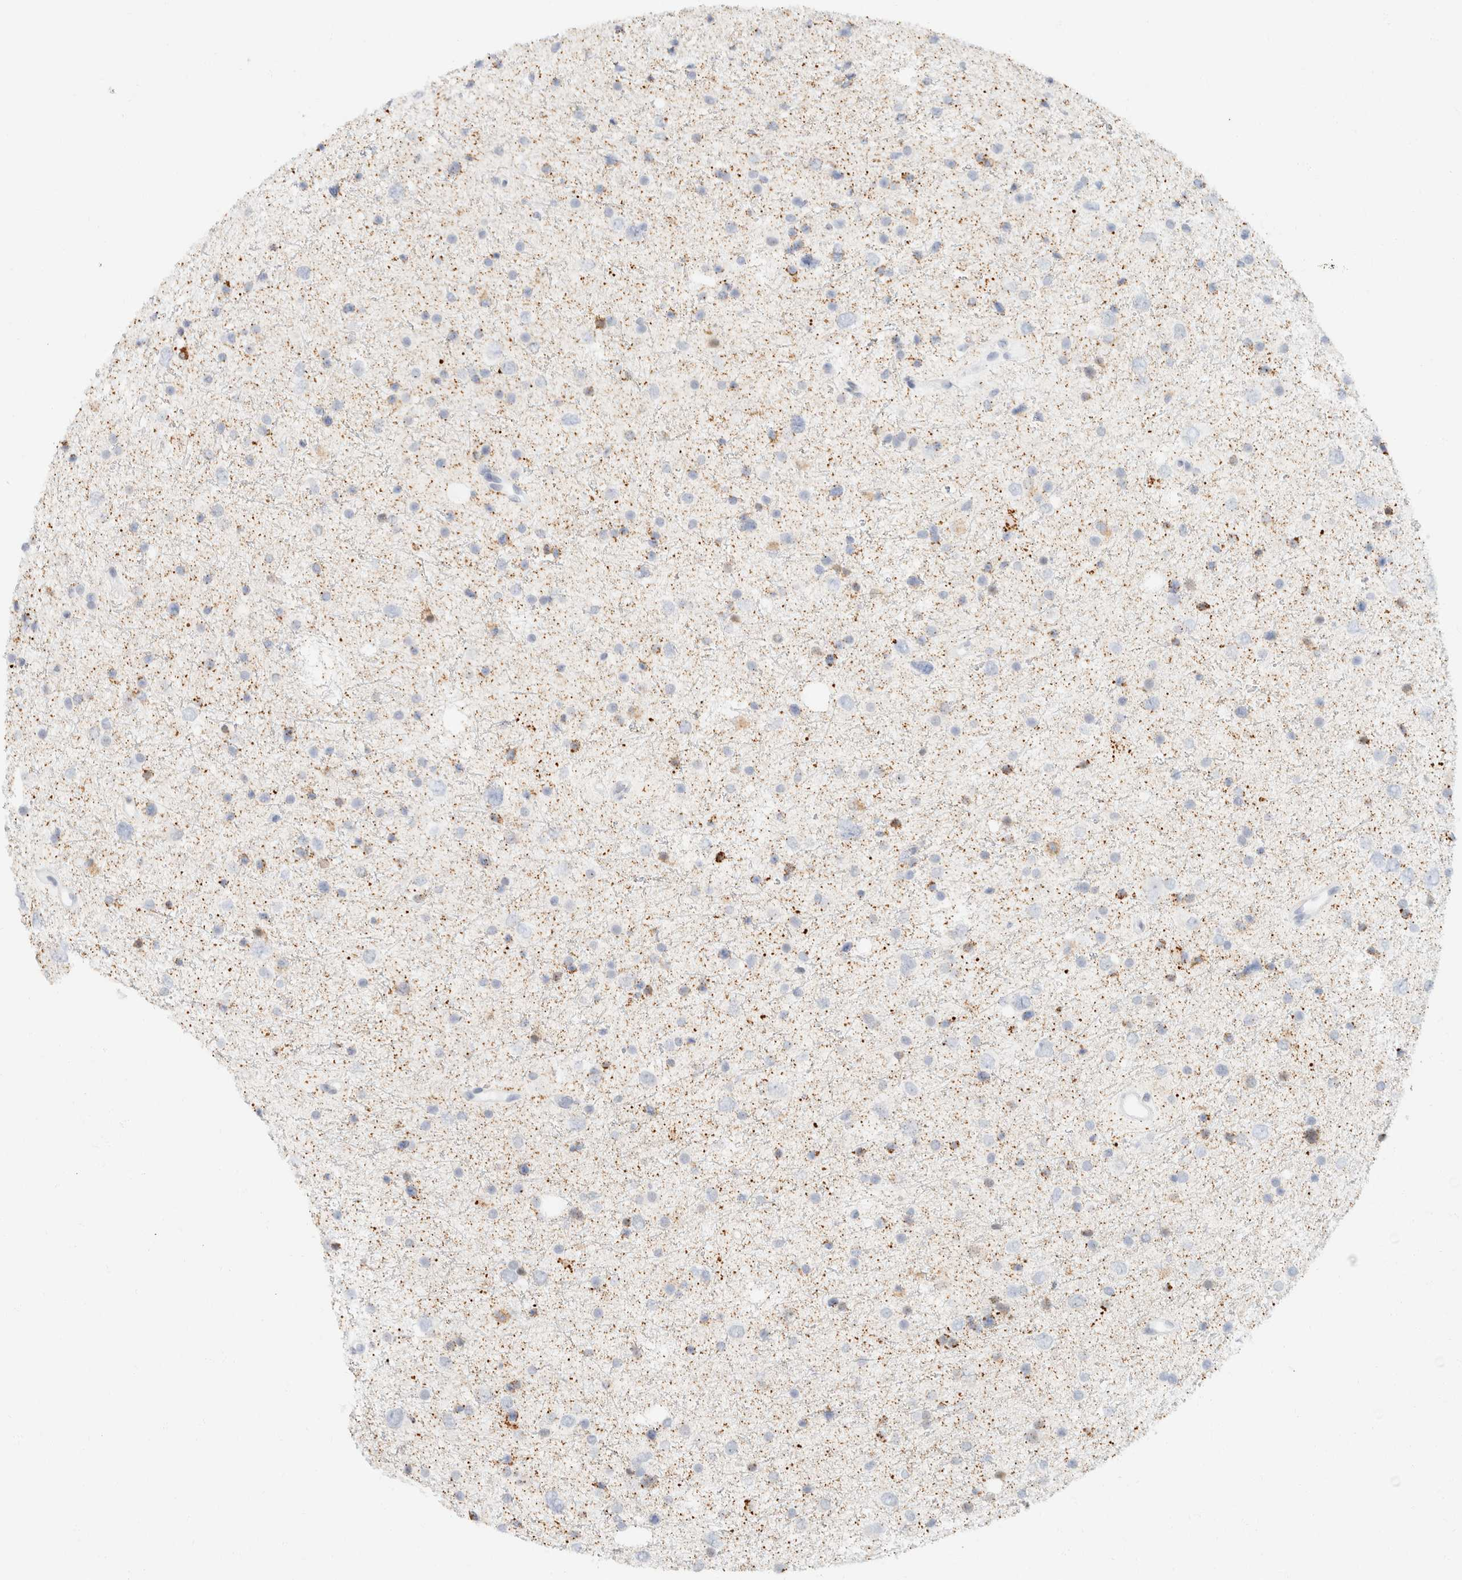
{"staining": {"intensity": "weak", "quantity": "<25%", "location": "cytoplasmic/membranous"}, "tissue": "glioma", "cell_type": "Tumor cells", "image_type": "cancer", "snomed": [{"axis": "morphology", "description": "Glioma, malignant, Low grade"}, {"axis": "topography", "description": "Brain"}], "caption": "Tumor cells are negative for protein expression in human malignant glioma (low-grade).", "gene": "KRT20", "patient": {"sex": "female", "age": 37}}